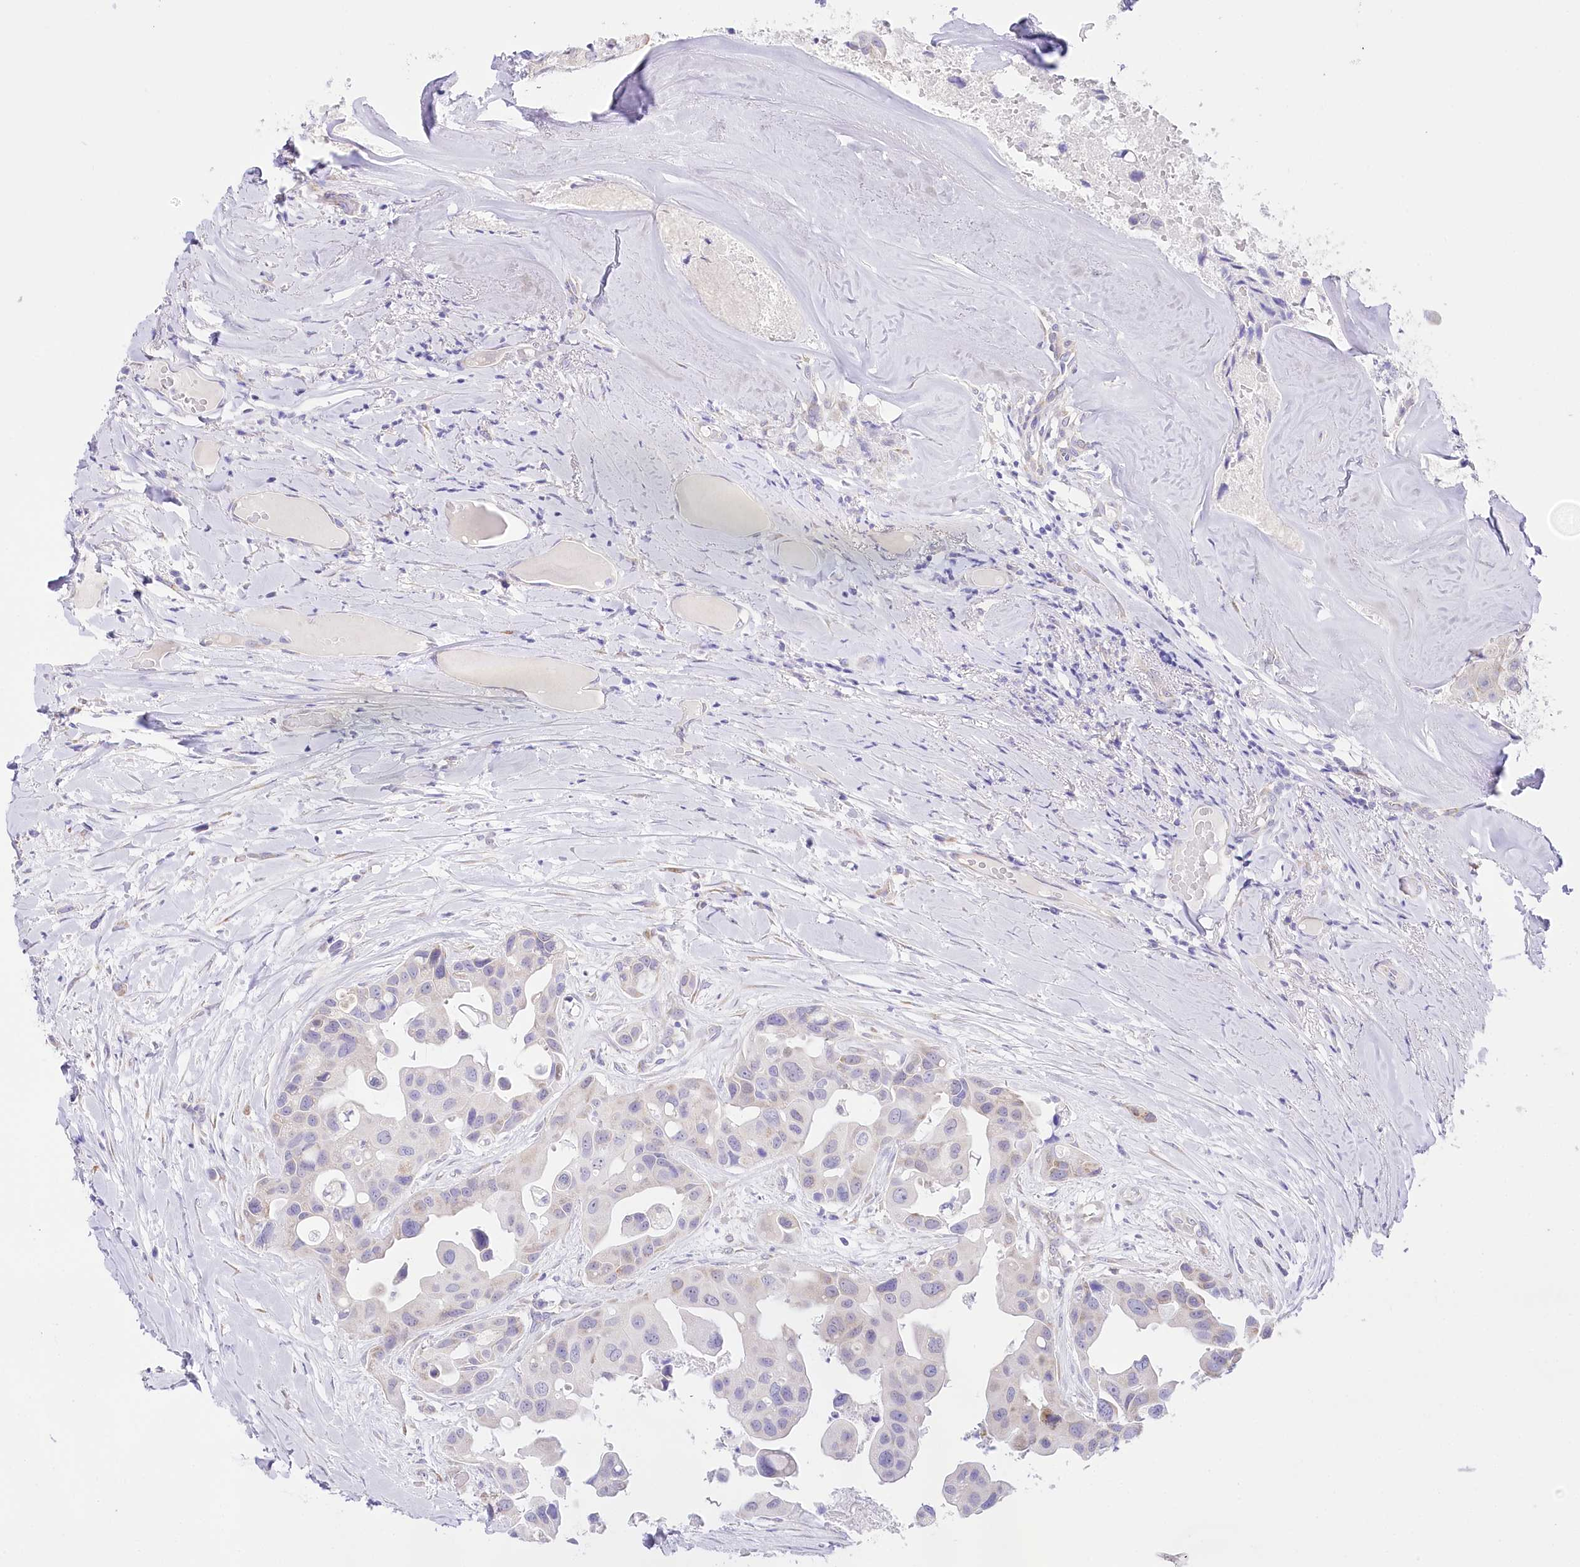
{"staining": {"intensity": "negative", "quantity": "none", "location": "none"}, "tissue": "head and neck cancer", "cell_type": "Tumor cells", "image_type": "cancer", "snomed": [{"axis": "morphology", "description": "Adenocarcinoma, NOS"}, {"axis": "morphology", "description": "Adenocarcinoma, metastatic, NOS"}, {"axis": "topography", "description": "Head-Neck"}], "caption": "High power microscopy image of an IHC histopathology image of head and neck cancer, revealing no significant positivity in tumor cells.", "gene": "CSN3", "patient": {"sex": "male", "age": 75}}